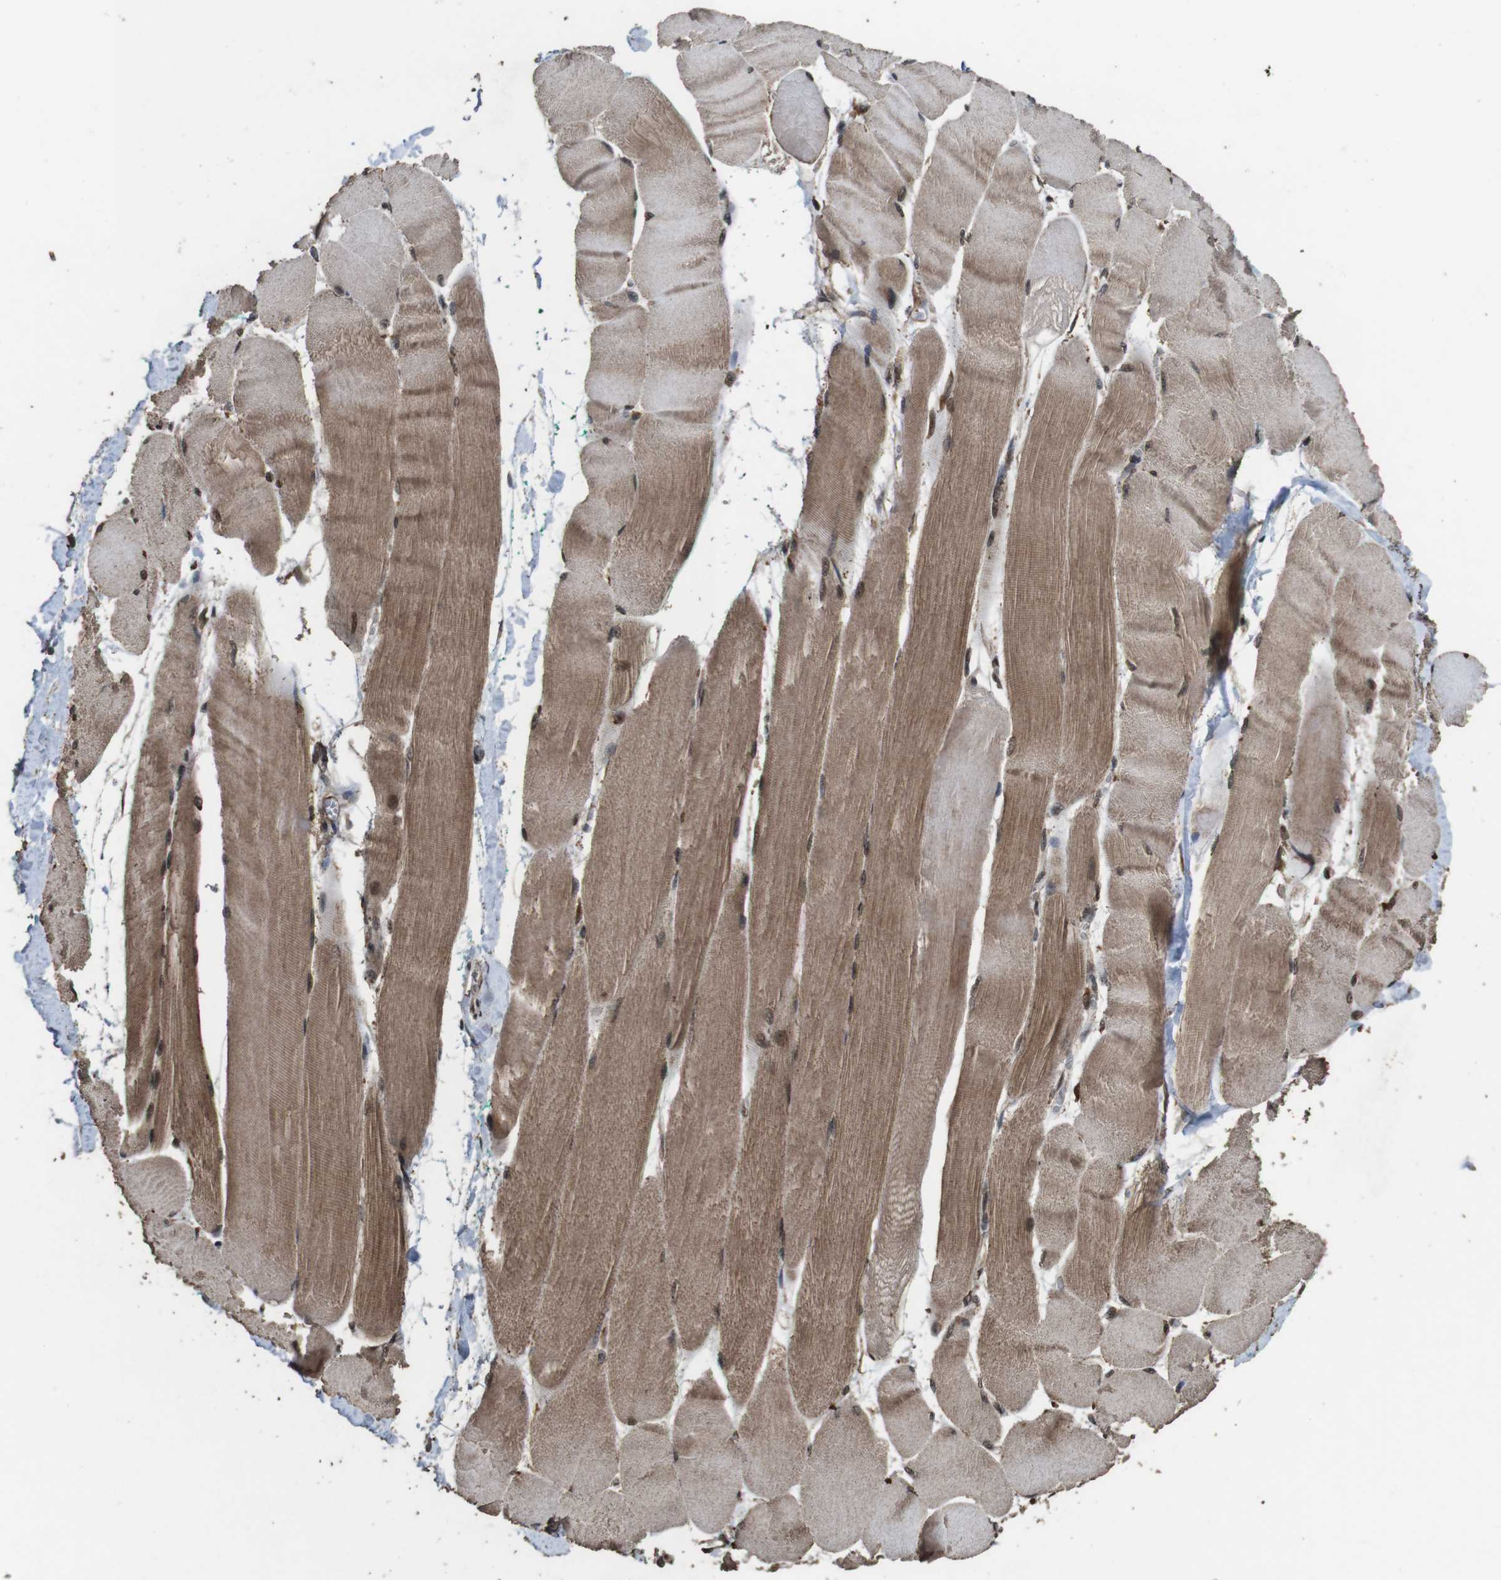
{"staining": {"intensity": "moderate", "quantity": ">75%", "location": "cytoplasmic/membranous,nuclear"}, "tissue": "skeletal muscle", "cell_type": "Myocytes", "image_type": "normal", "snomed": [{"axis": "morphology", "description": "Normal tissue, NOS"}, {"axis": "morphology", "description": "Squamous cell carcinoma, NOS"}, {"axis": "topography", "description": "Skeletal muscle"}], "caption": "Moderate cytoplasmic/membranous,nuclear protein staining is identified in about >75% of myocytes in skeletal muscle.", "gene": "RRAS2", "patient": {"sex": "male", "age": 51}}